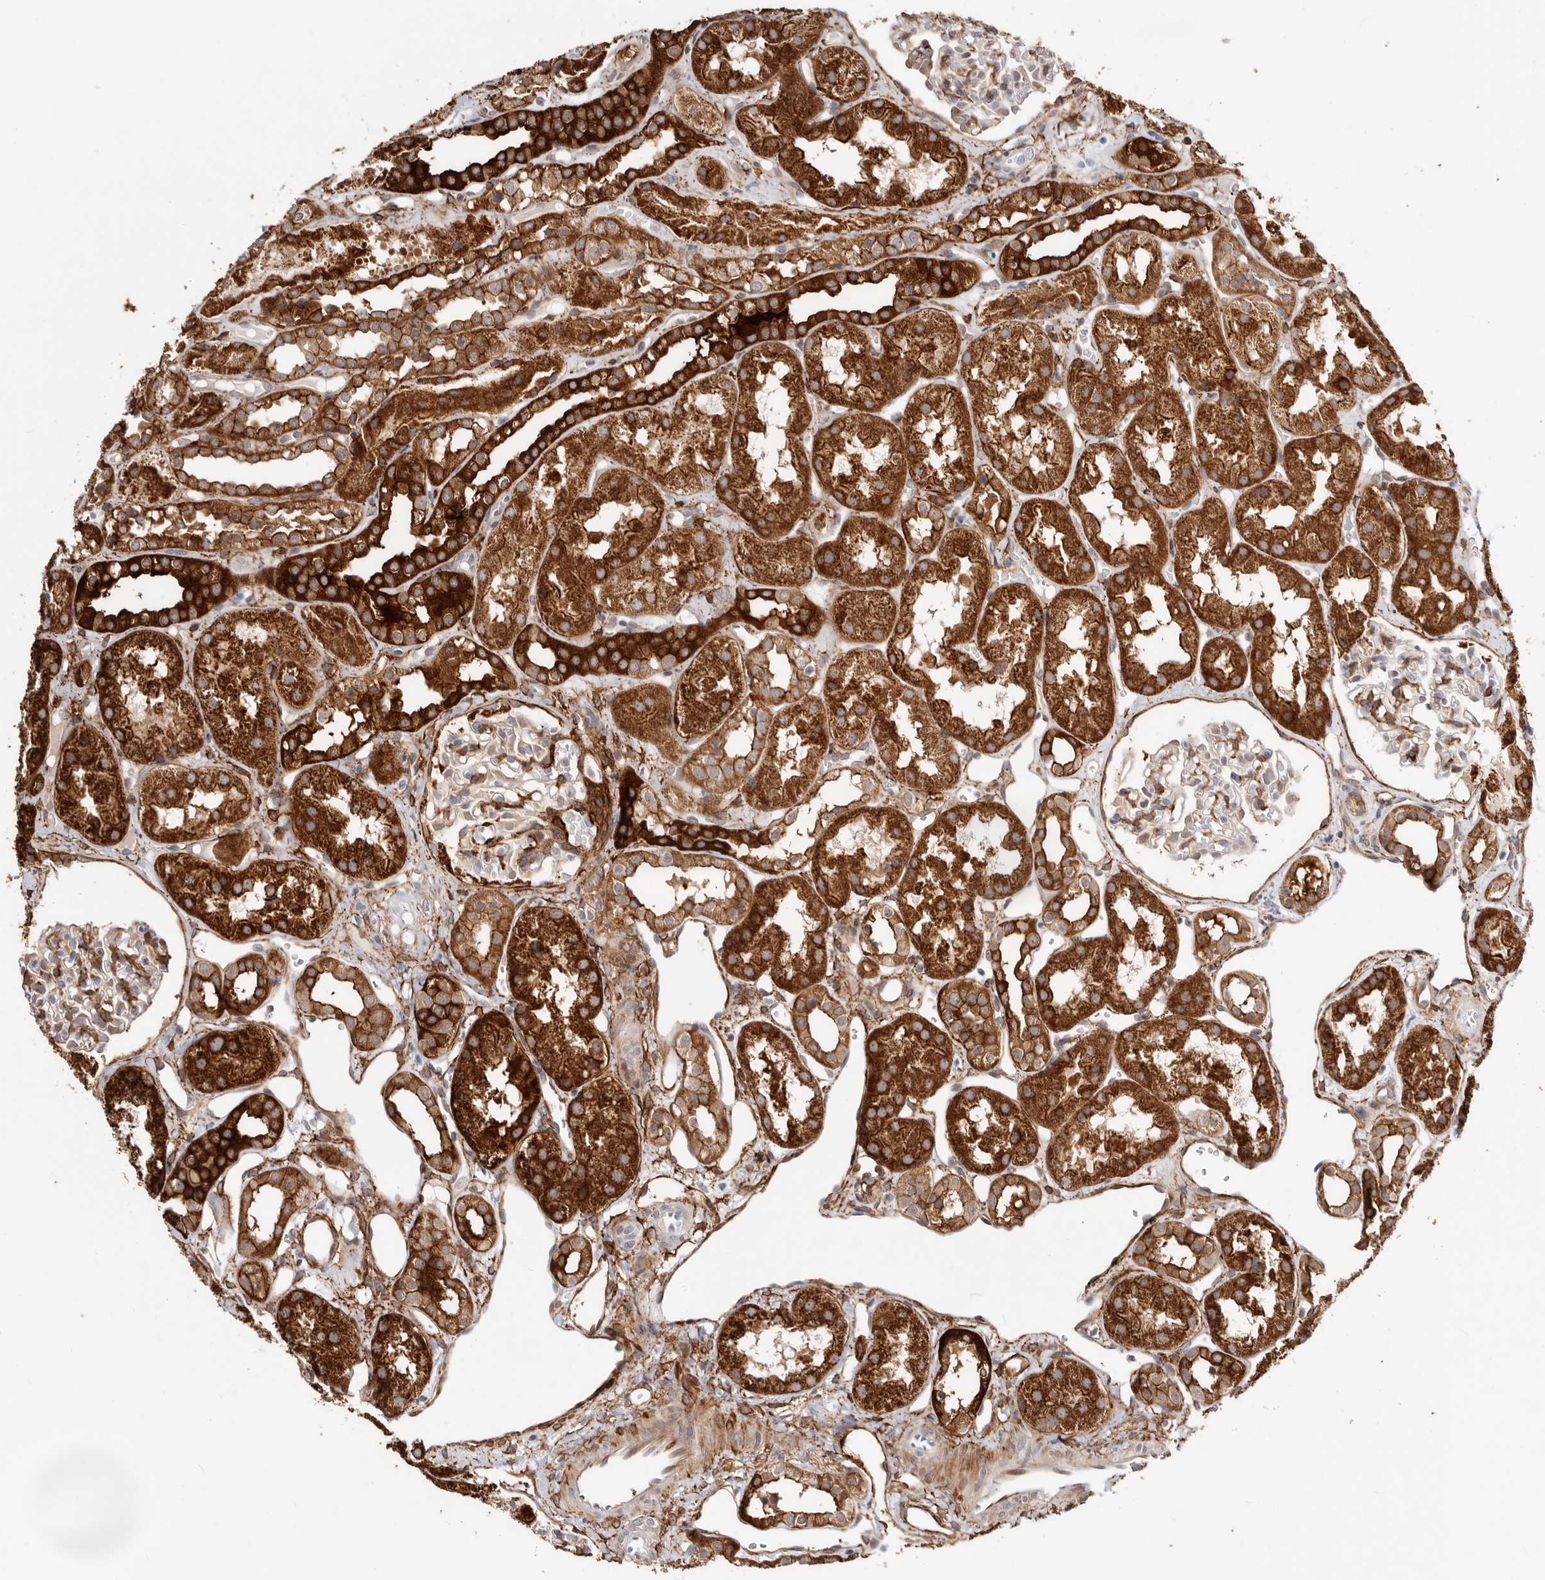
{"staining": {"intensity": "moderate", "quantity": "25%-75%", "location": "cytoplasmic/membranous"}, "tissue": "kidney", "cell_type": "Cells in glomeruli", "image_type": "normal", "snomed": [{"axis": "morphology", "description": "Normal tissue, NOS"}, {"axis": "topography", "description": "Kidney"}], "caption": "This image displays IHC staining of benign kidney, with medium moderate cytoplasmic/membranous staining in about 25%-75% of cells in glomeruli.", "gene": "SZT2", "patient": {"sex": "male", "age": 16}}